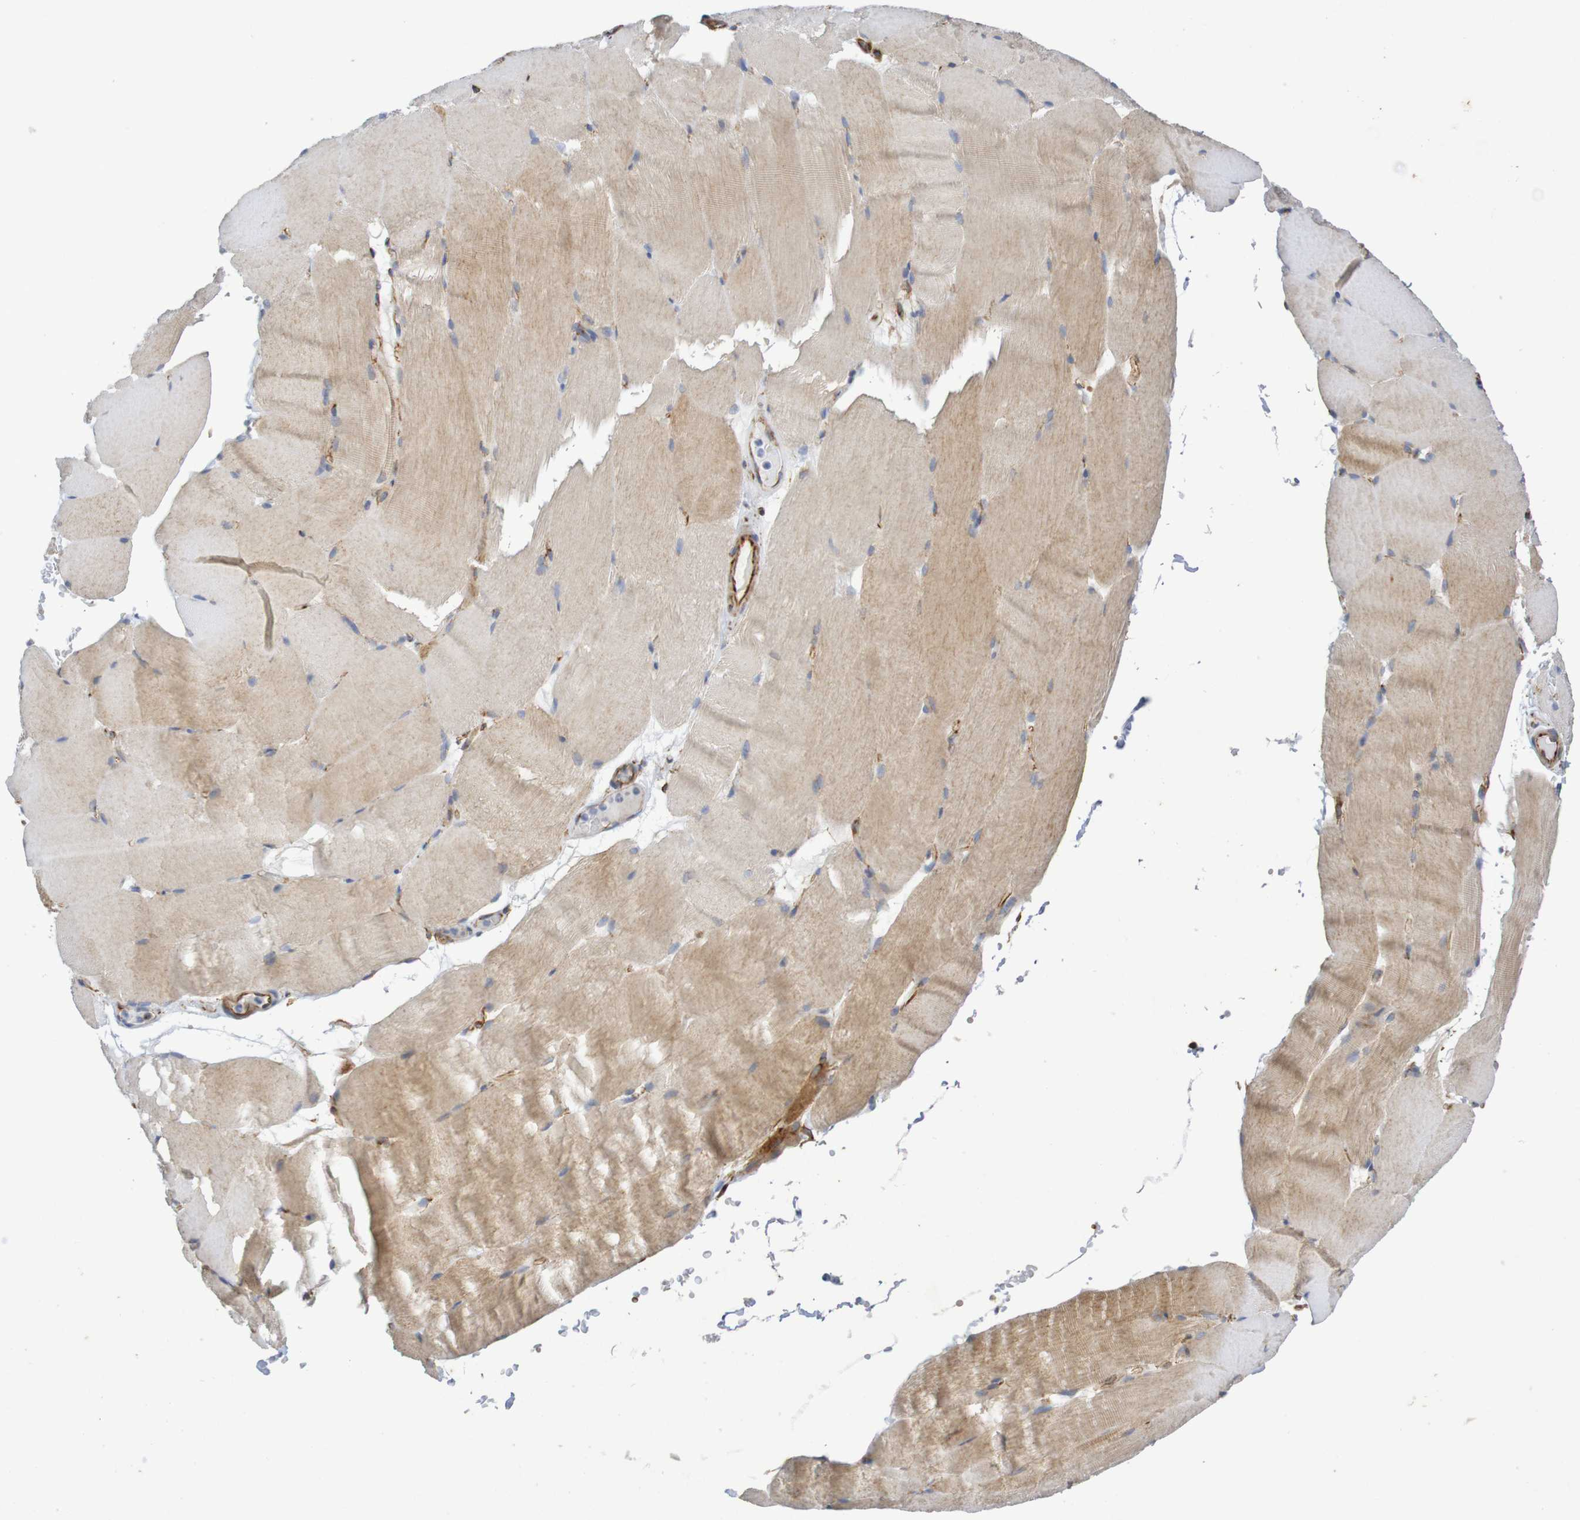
{"staining": {"intensity": "weak", "quantity": "25%-75%", "location": "cytoplasmic/membranous"}, "tissue": "skeletal muscle", "cell_type": "Myocytes", "image_type": "normal", "snomed": [{"axis": "morphology", "description": "Normal tissue, NOS"}, {"axis": "topography", "description": "Skeletal muscle"}, {"axis": "topography", "description": "Parathyroid gland"}], "caption": "The photomicrograph shows immunohistochemical staining of benign skeletal muscle. There is weak cytoplasmic/membranous staining is appreciated in approximately 25%-75% of myocytes. (DAB = brown stain, brightfield microscopy at high magnification).", "gene": "DCP2", "patient": {"sex": "female", "age": 37}}